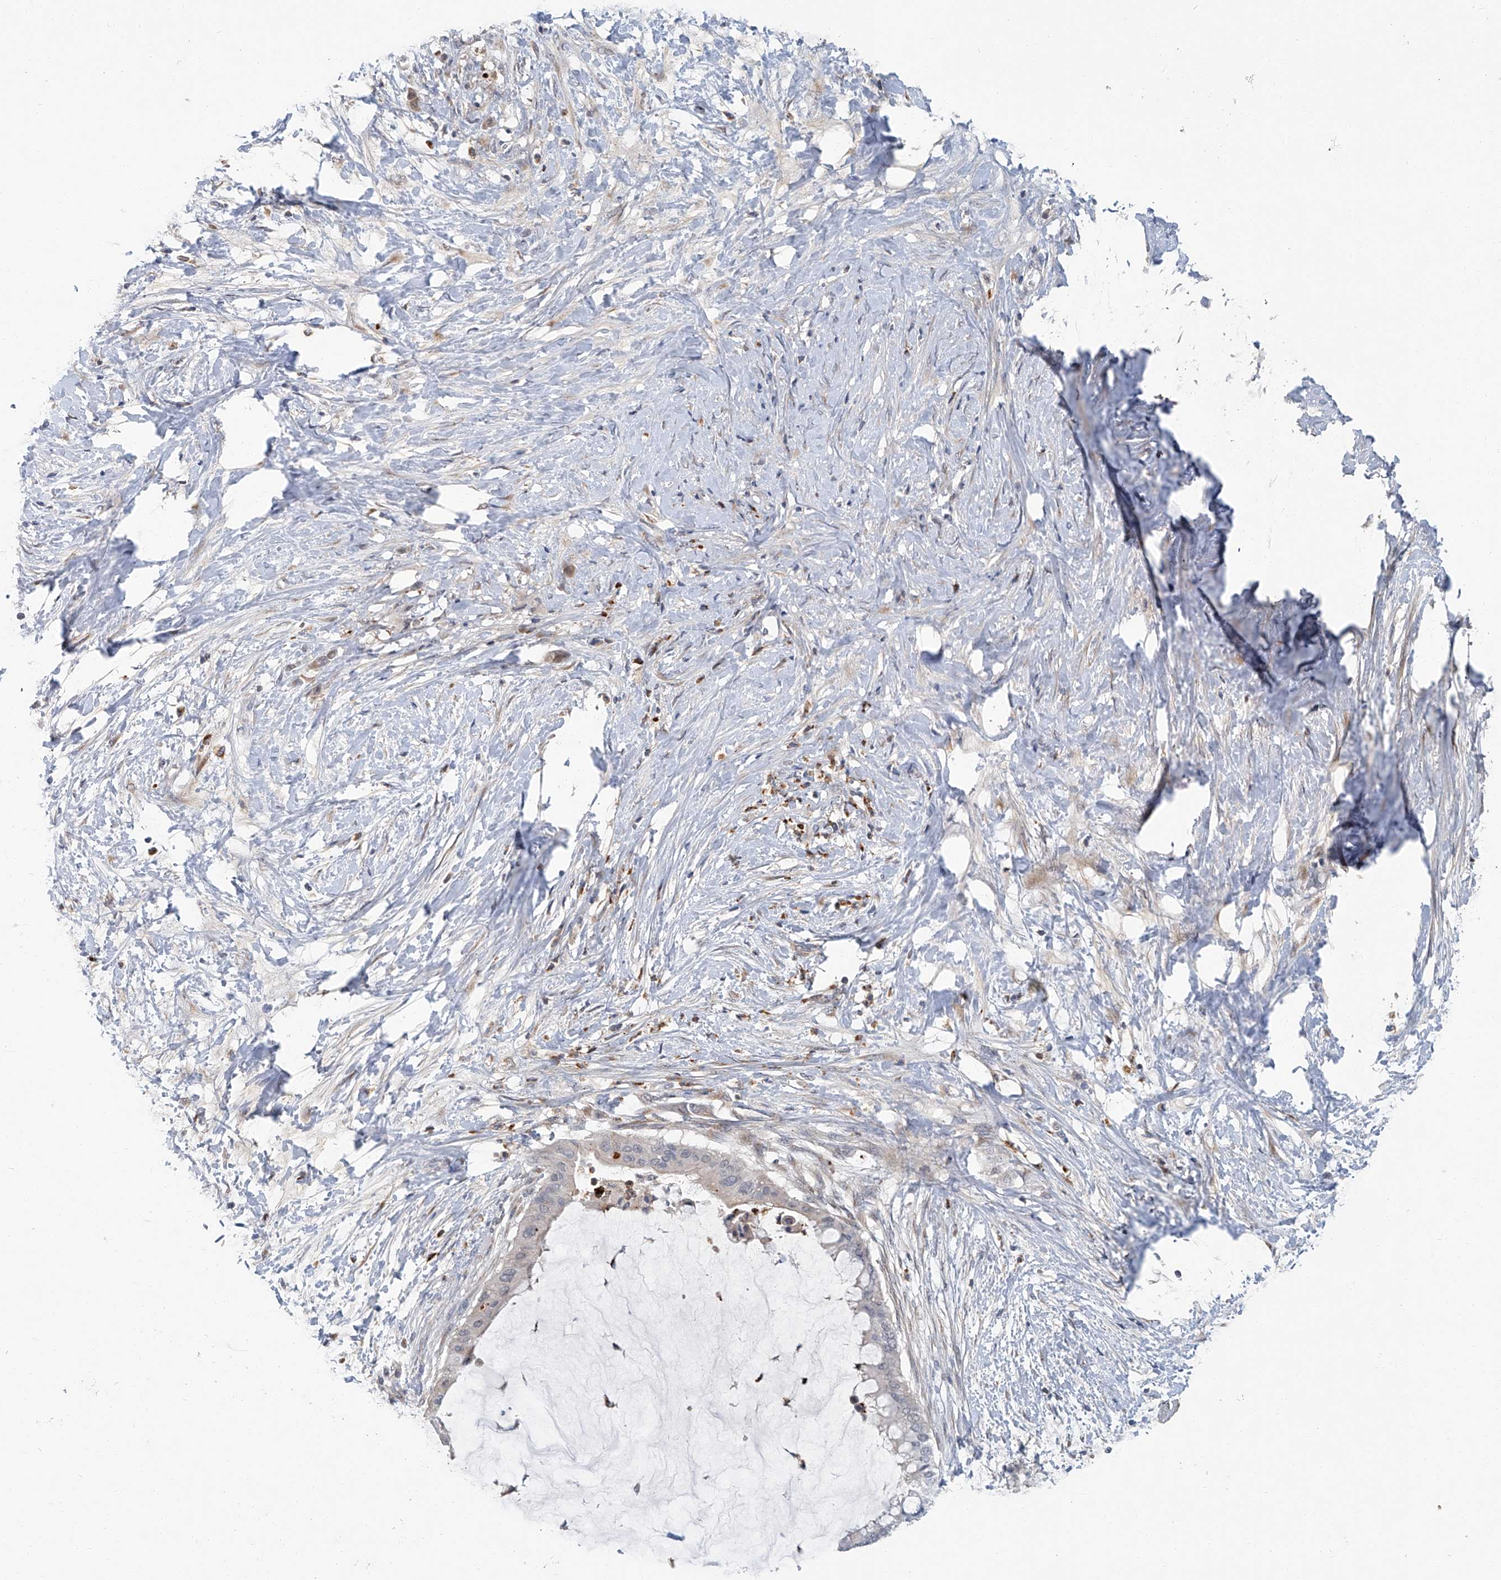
{"staining": {"intensity": "weak", "quantity": "<25%", "location": "cytoplasmic/membranous"}, "tissue": "pancreatic cancer", "cell_type": "Tumor cells", "image_type": "cancer", "snomed": [{"axis": "morphology", "description": "Adenocarcinoma, NOS"}, {"axis": "topography", "description": "Pancreas"}], "caption": "Immunohistochemical staining of human pancreatic cancer displays no significant positivity in tumor cells.", "gene": "AKNAD1", "patient": {"sex": "male", "age": 41}}